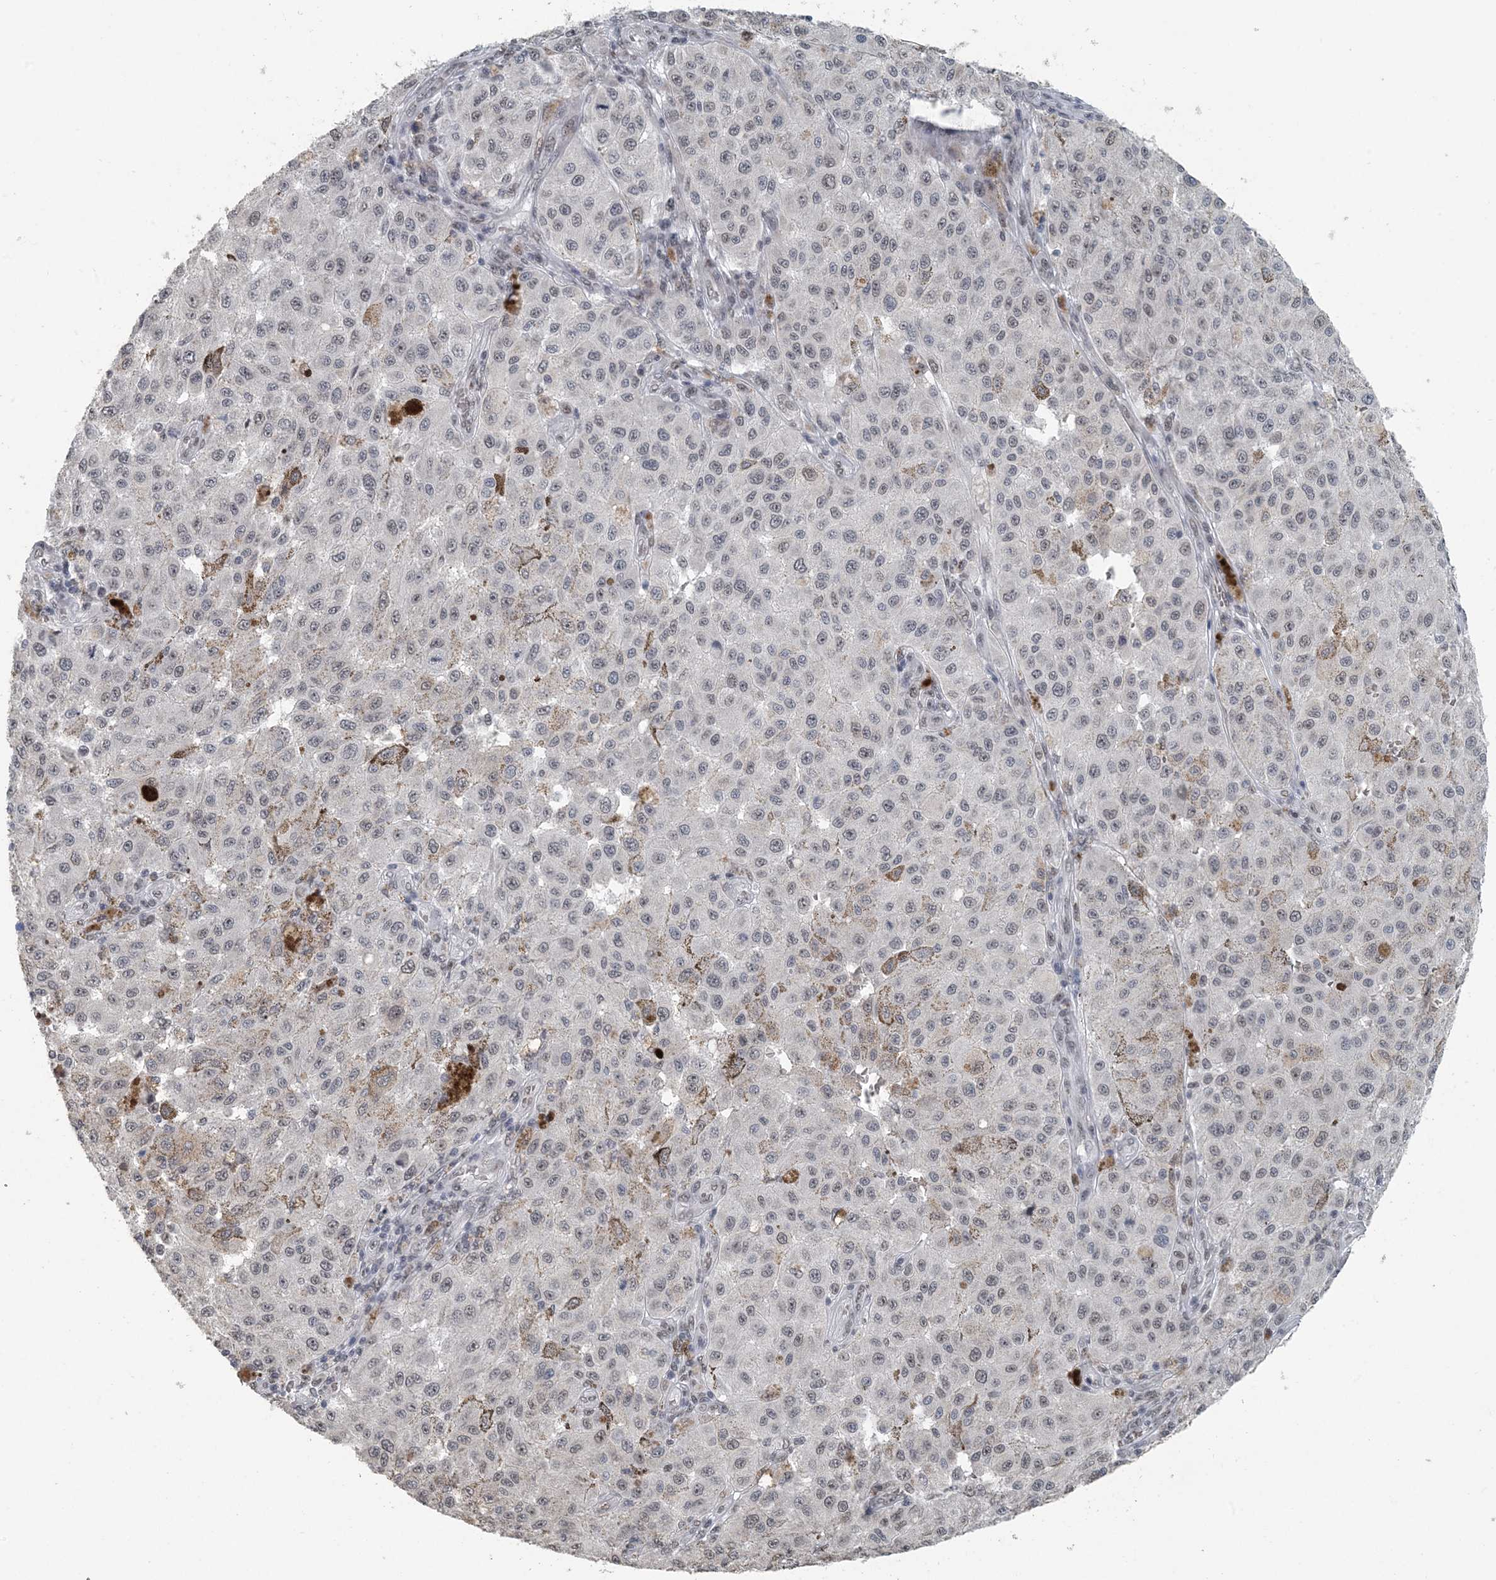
{"staining": {"intensity": "negative", "quantity": "none", "location": "none"}, "tissue": "melanoma", "cell_type": "Tumor cells", "image_type": "cancer", "snomed": [{"axis": "morphology", "description": "Malignant melanoma, NOS"}, {"axis": "topography", "description": "Skin"}], "caption": "Immunohistochemistry of human melanoma displays no expression in tumor cells.", "gene": "MBD2", "patient": {"sex": "female", "age": 64}}